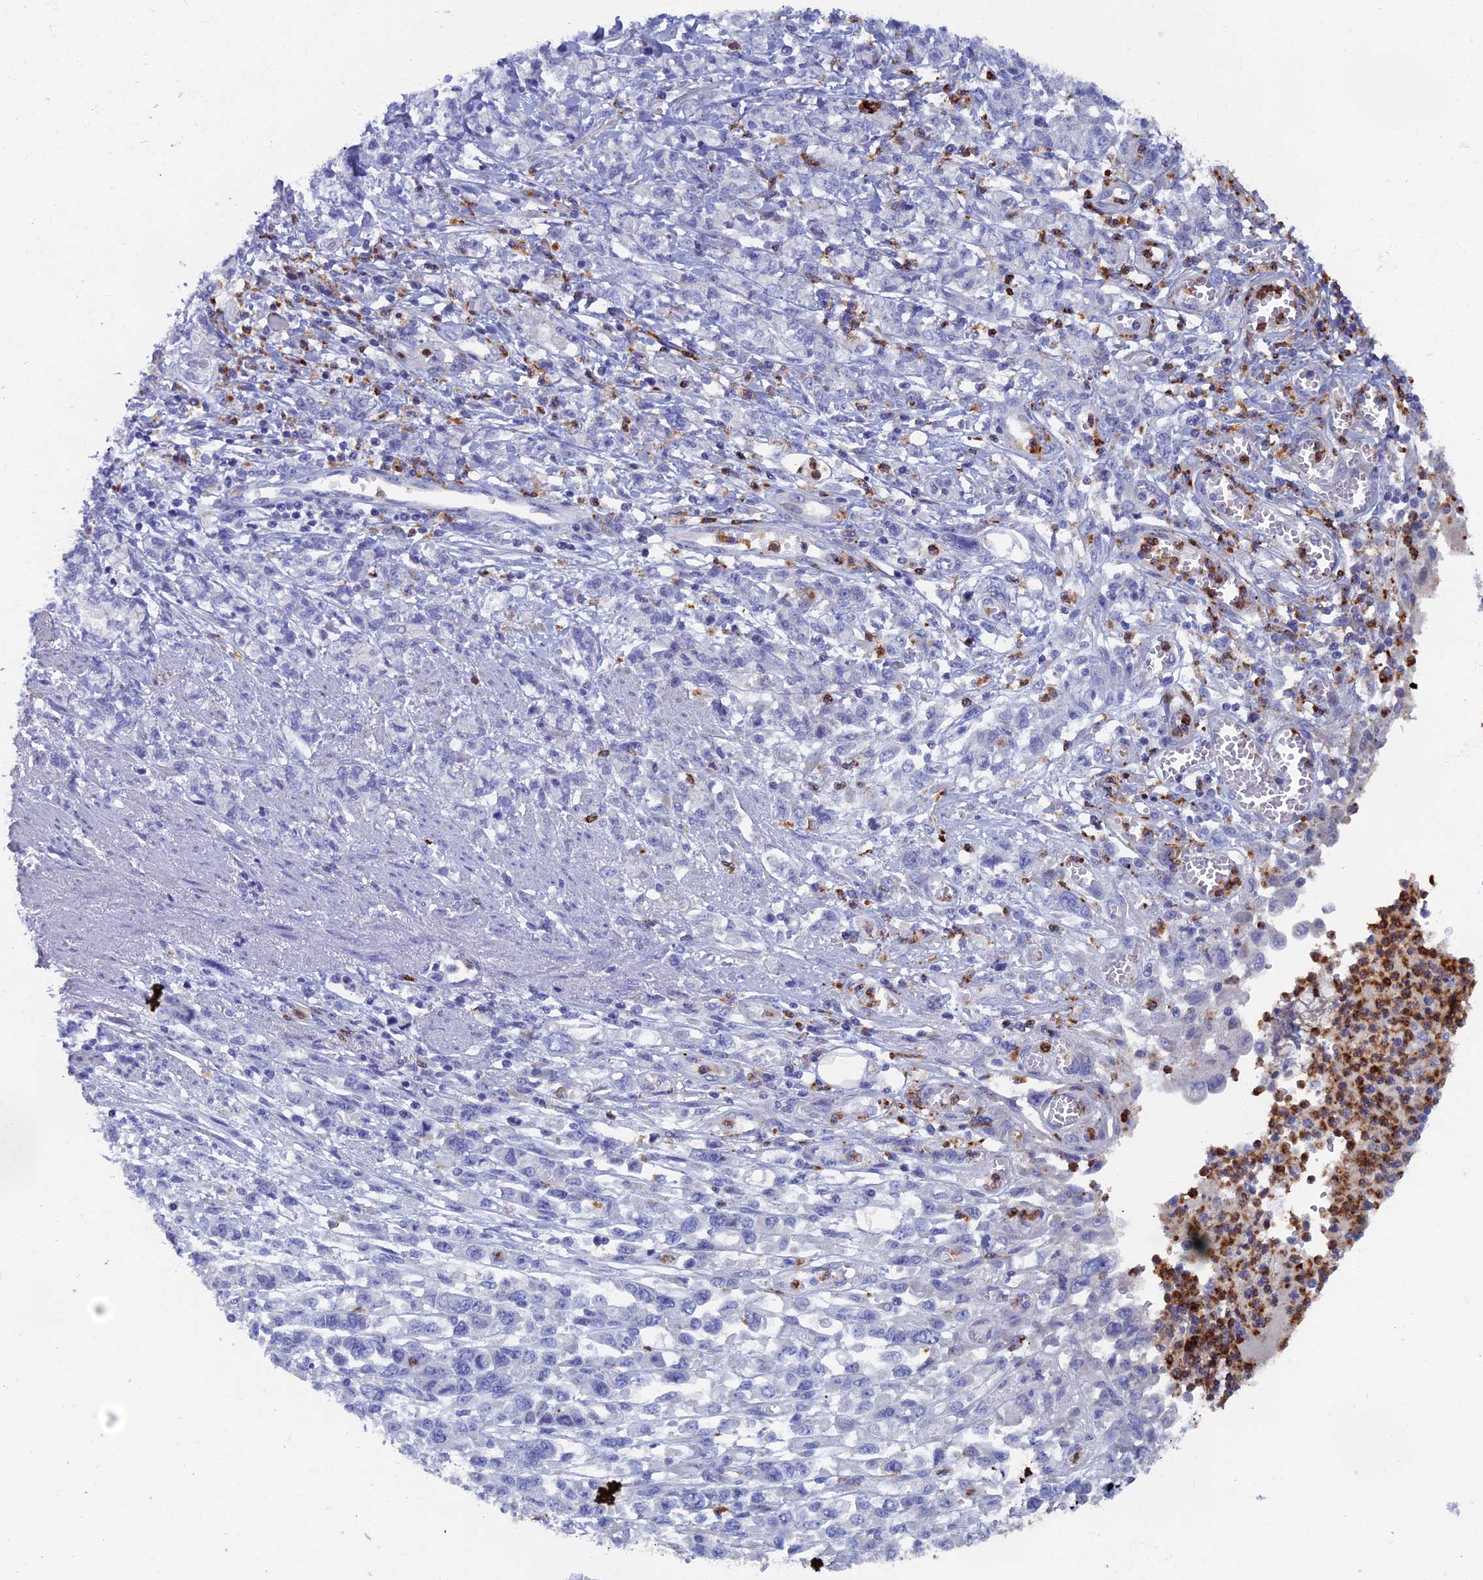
{"staining": {"intensity": "negative", "quantity": "none", "location": "none"}, "tissue": "stomach cancer", "cell_type": "Tumor cells", "image_type": "cancer", "snomed": [{"axis": "morphology", "description": "Adenocarcinoma, NOS"}, {"axis": "topography", "description": "Stomach"}], "caption": "Immunohistochemistry (IHC) of stomach cancer exhibits no expression in tumor cells.", "gene": "TNK2", "patient": {"sex": "female", "age": 76}}